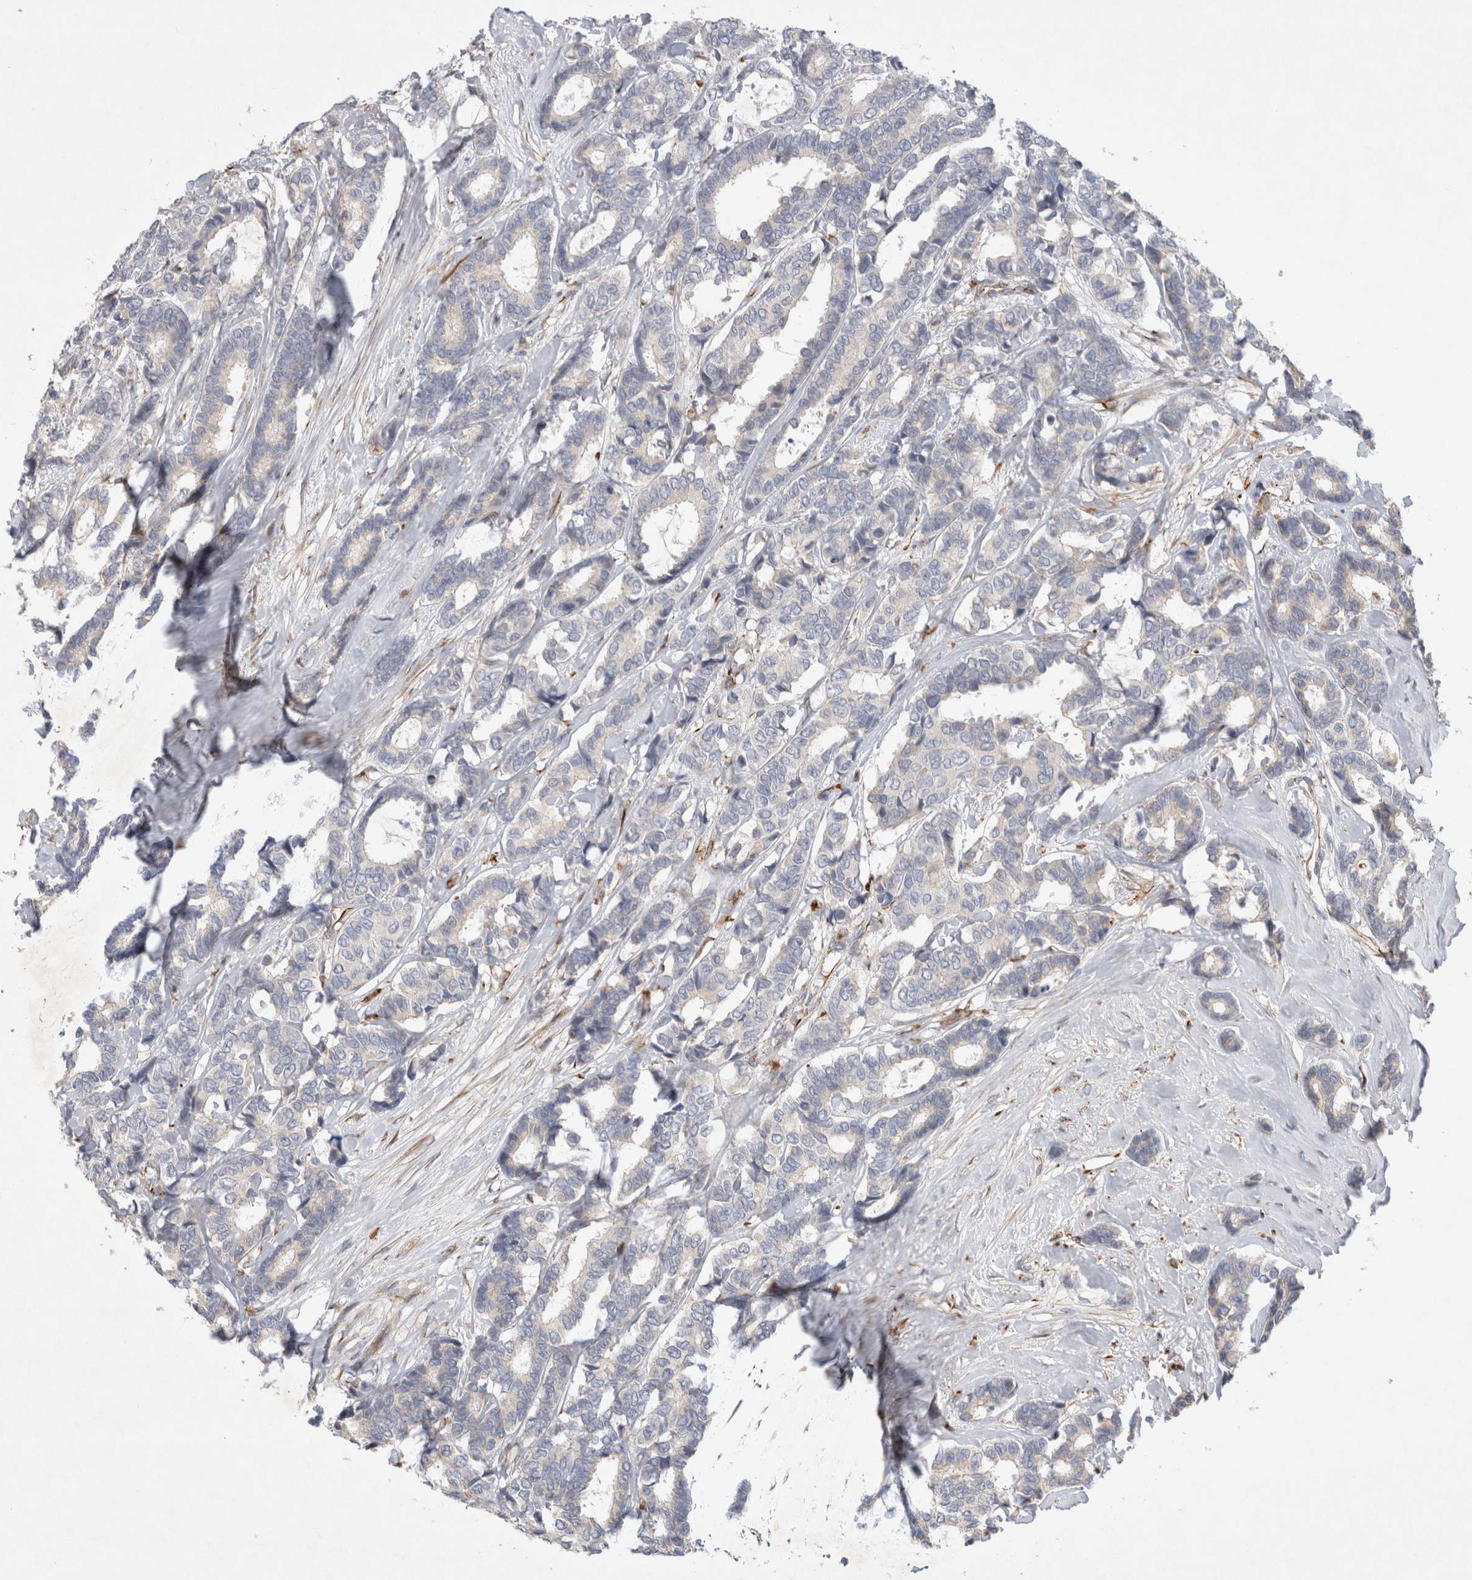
{"staining": {"intensity": "negative", "quantity": "none", "location": "none"}, "tissue": "breast cancer", "cell_type": "Tumor cells", "image_type": "cancer", "snomed": [{"axis": "morphology", "description": "Duct carcinoma"}, {"axis": "topography", "description": "Breast"}], "caption": "The image demonstrates no significant expression in tumor cells of breast cancer (invasive ductal carcinoma).", "gene": "NMU", "patient": {"sex": "female", "age": 87}}